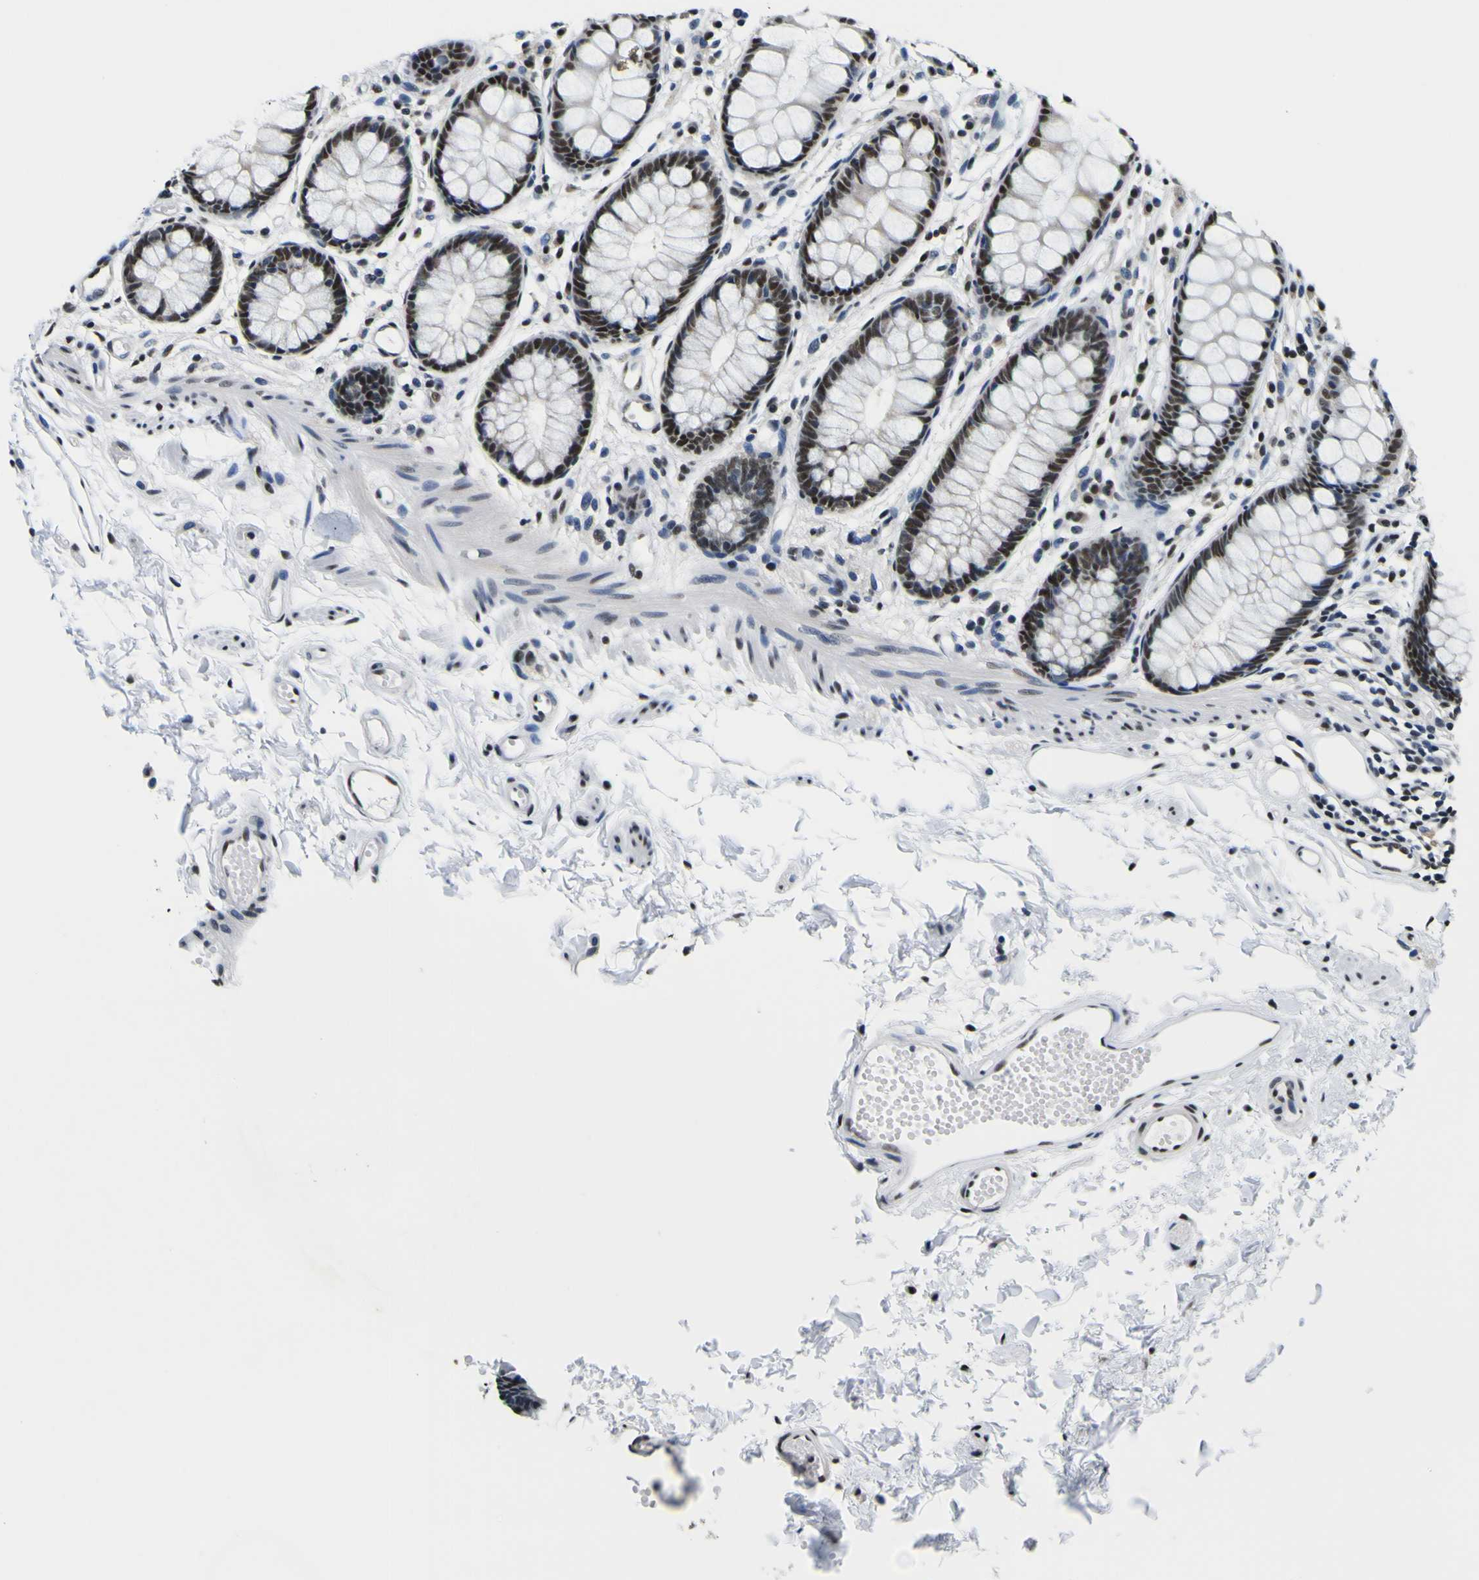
{"staining": {"intensity": "moderate", "quantity": ">75%", "location": "nuclear"}, "tissue": "rectum", "cell_type": "Glandular cells", "image_type": "normal", "snomed": [{"axis": "morphology", "description": "Normal tissue, NOS"}, {"axis": "topography", "description": "Rectum"}], "caption": "Immunohistochemical staining of normal rectum demonstrates moderate nuclear protein expression in approximately >75% of glandular cells.", "gene": "SP1", "patient": {"sex": "female", "age": 66}}